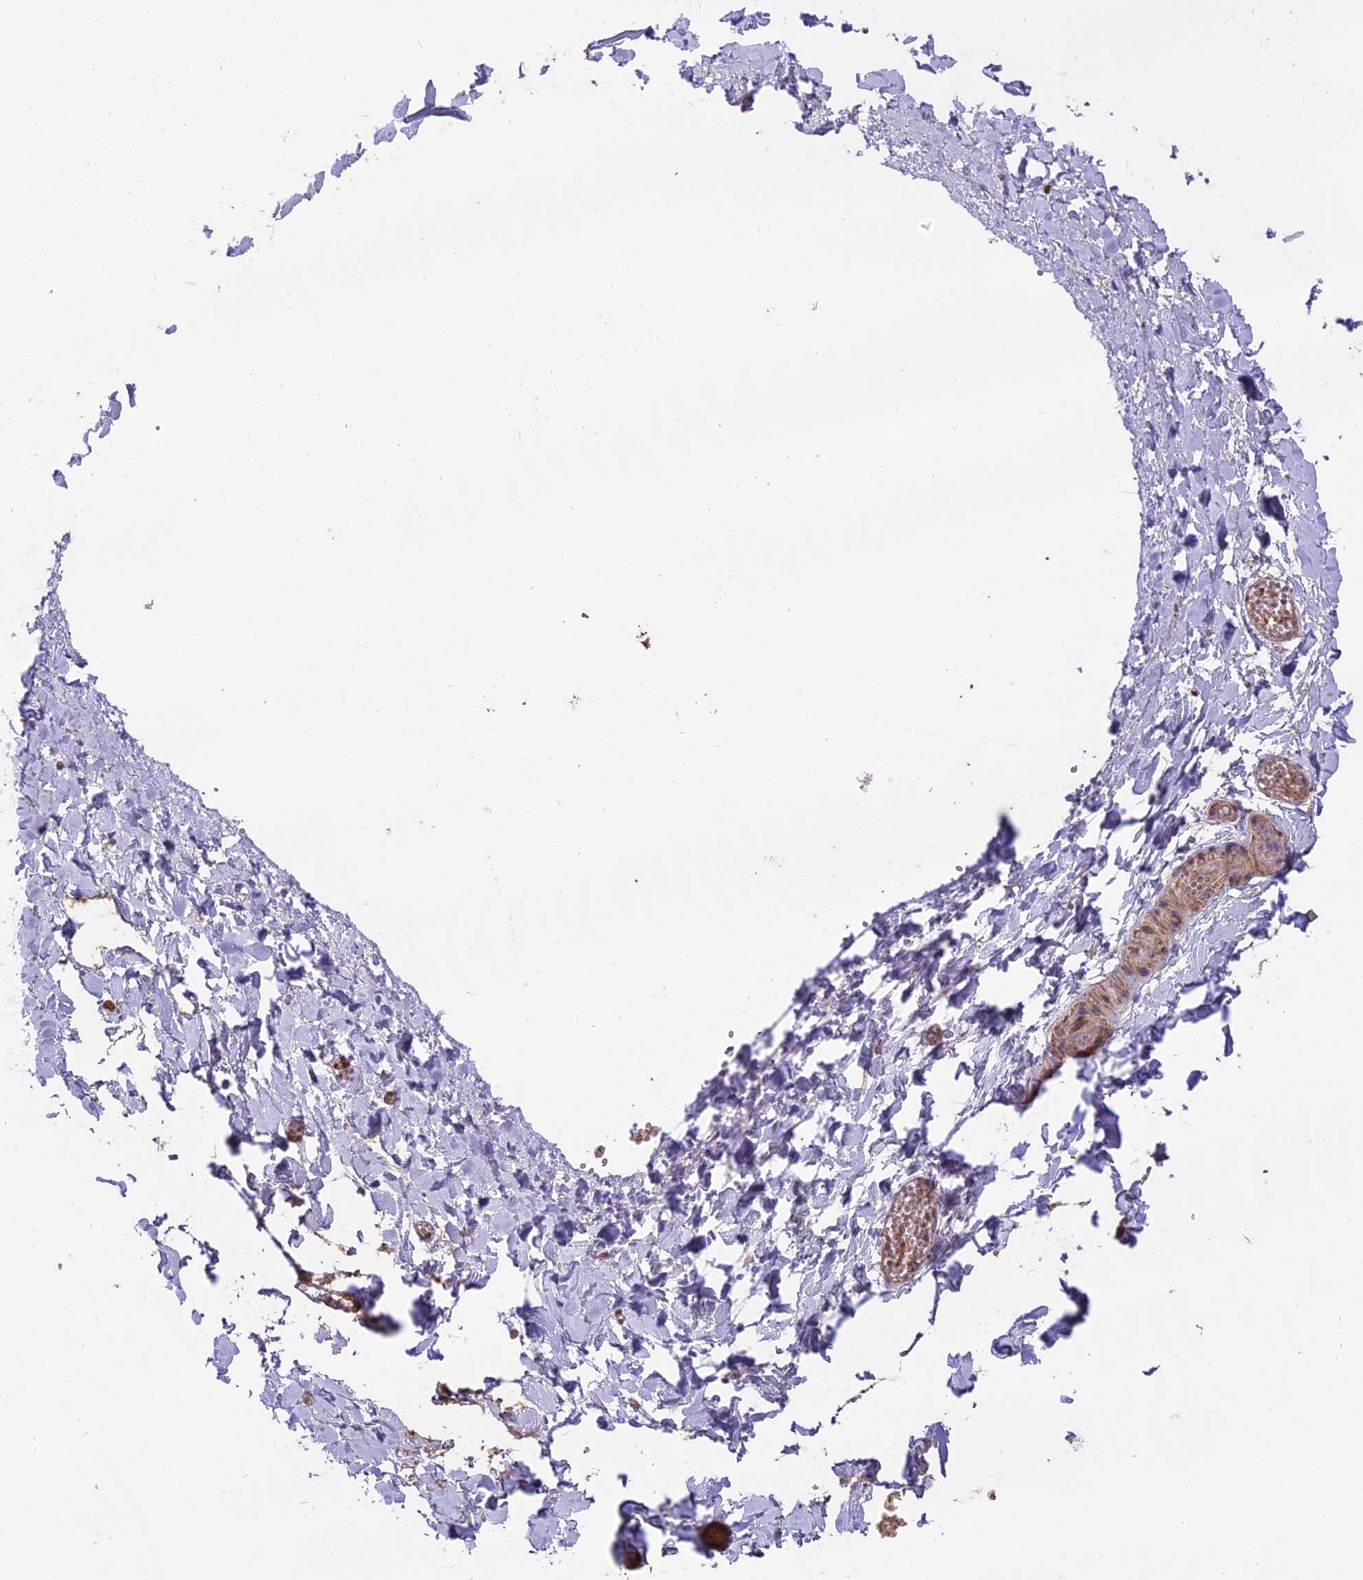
{"staining": {"intensity": "weak", "quantity": "<25%", "location": "cytoplasmic/membranous"}, "tissue": "adipose tissue", "cell_type": "Adipocytes", "image_type": "normal", "snomed": [{"axis": "morphology", "description": "Normal tissue, NOS"}, {"axis": "topography", "description": "Gallbladder"}, {"axis": "topography", "description": "Peripheral nerve tissue"}], "caption": "Image shows no protein positivity in adipocytes of unremarkable adipose tissue.", "gene": "MEMO1", "patient": {"sex": "male", "age": 38}}